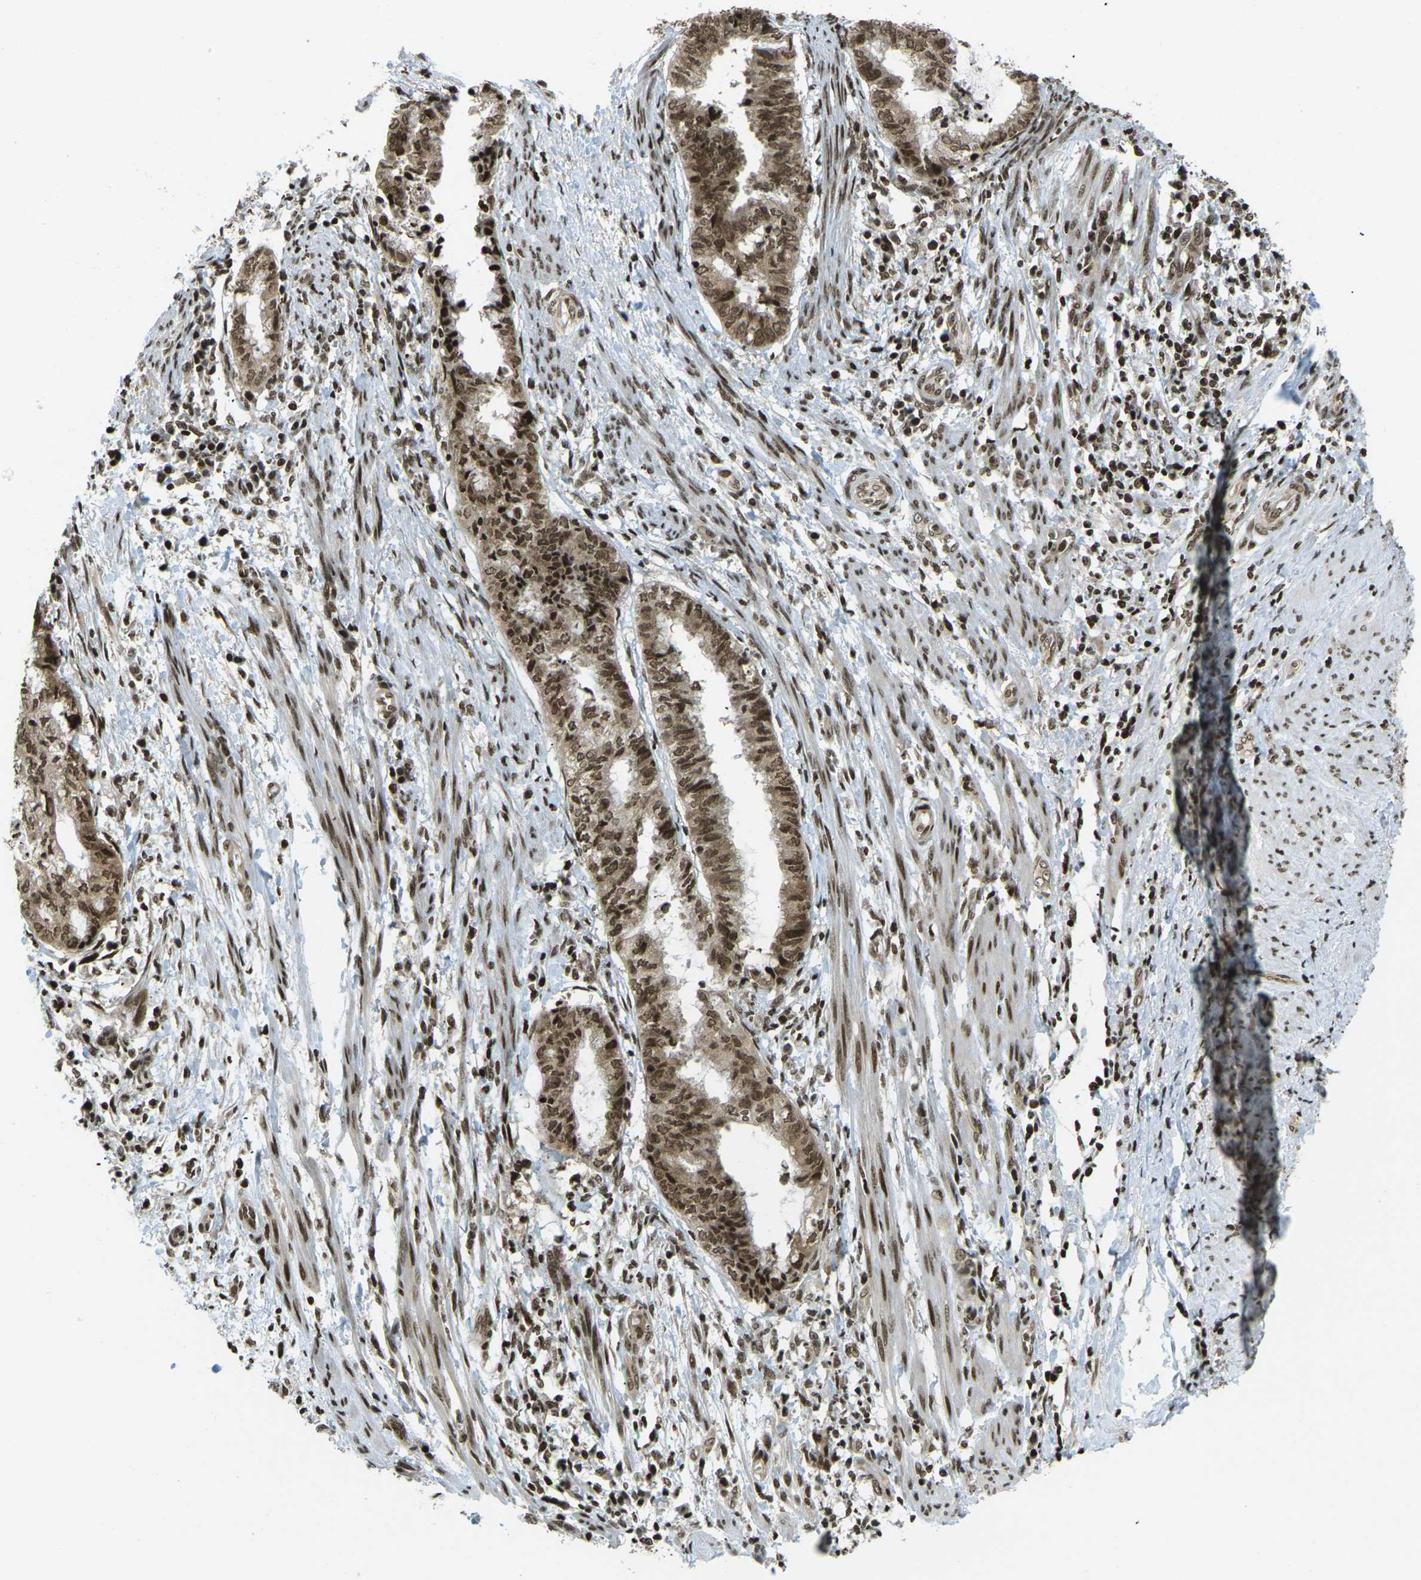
{"staining": {"intensity": "moderate", "quantity": ">75%", "location": "cytoplasmic/membranous,nuclear"}, "tissue": "endometrial cancer", "cell_type": "Tumor cells", "image_type": "cancer", "snomed": [{"axis": "morphology", "description": "Necrosis, NOS"}, {"axis": "morphology", "description": "Adenocarcinoma, NOS"}, {"axis": "topography", "description": "Endometrium"}], "caption": "Endometrial cancer (adenocarcinoma) stained with a brown dye demonstrates moderate cytoplasmic/membranous and nuclear positive positivity in about >75% of tumor cells.", "gene": "RUVBL2", "patient": {"sex": "female", "age": 79}}